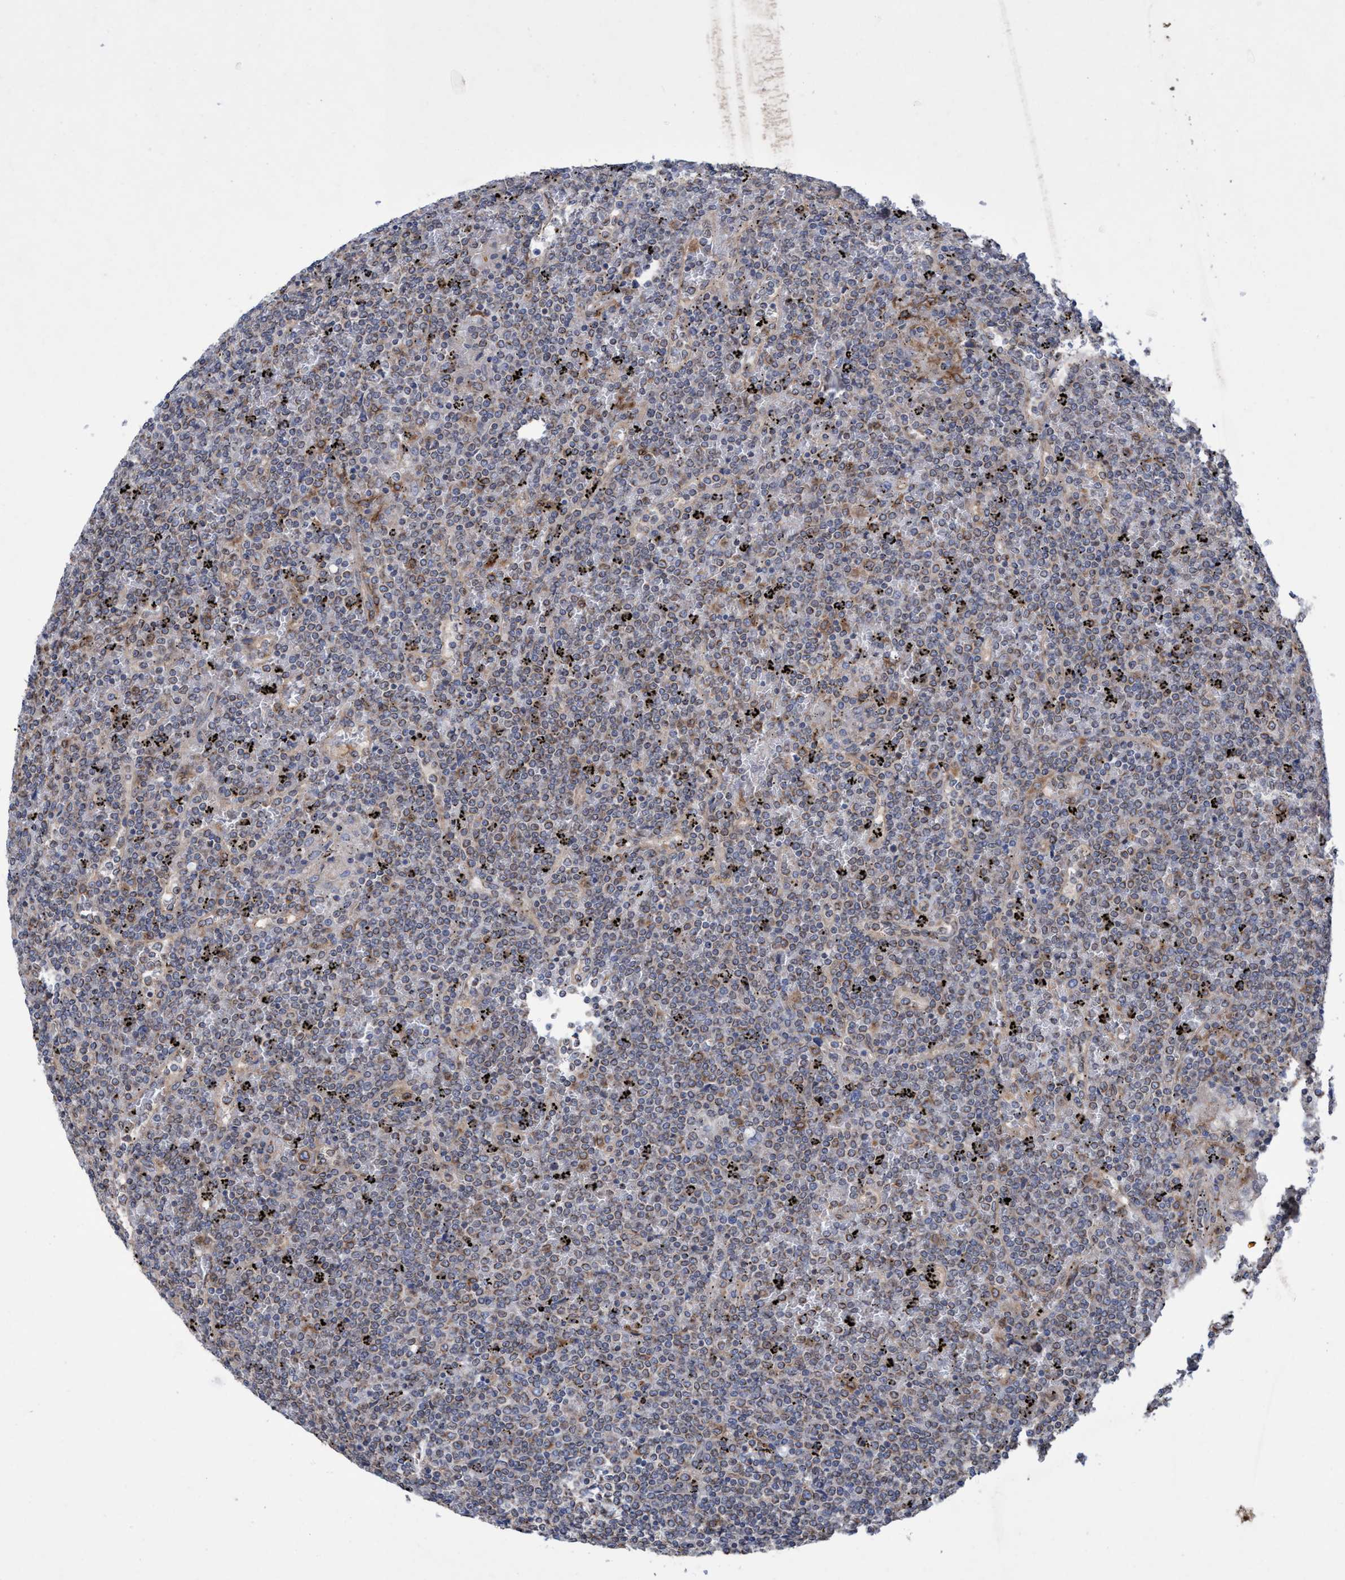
{"staining": {"intensity": "weak", "quantity": ">75%", "location": "cytoplasmic/membranous"}, "tissue": "lymphoma", "cell_type": "Tumor cells", "image_type": "cancer", "snomed": [{"axis": "morphology", "description": "Malignant lymphoma, non-Hodgkin's type, Low grade"}, {"axis": "topography", "description": "Spleen"}], "caption": "Low-grade malignant lymphoma, non-Hodgkin's type was stained to show a protein in brown. There is low levels of weak cytoplasmic/membranous expression in approximately >75% of tumor cells. The staining was performed using DAB (3,3'-diaminobenzidine) to visualize the protein expression in brown, while the nuclei were stained in blue with hematoxylin (Magnification: 20x).", "gene": "BICD2", "patient": {"sex": "female", "age": 19}}